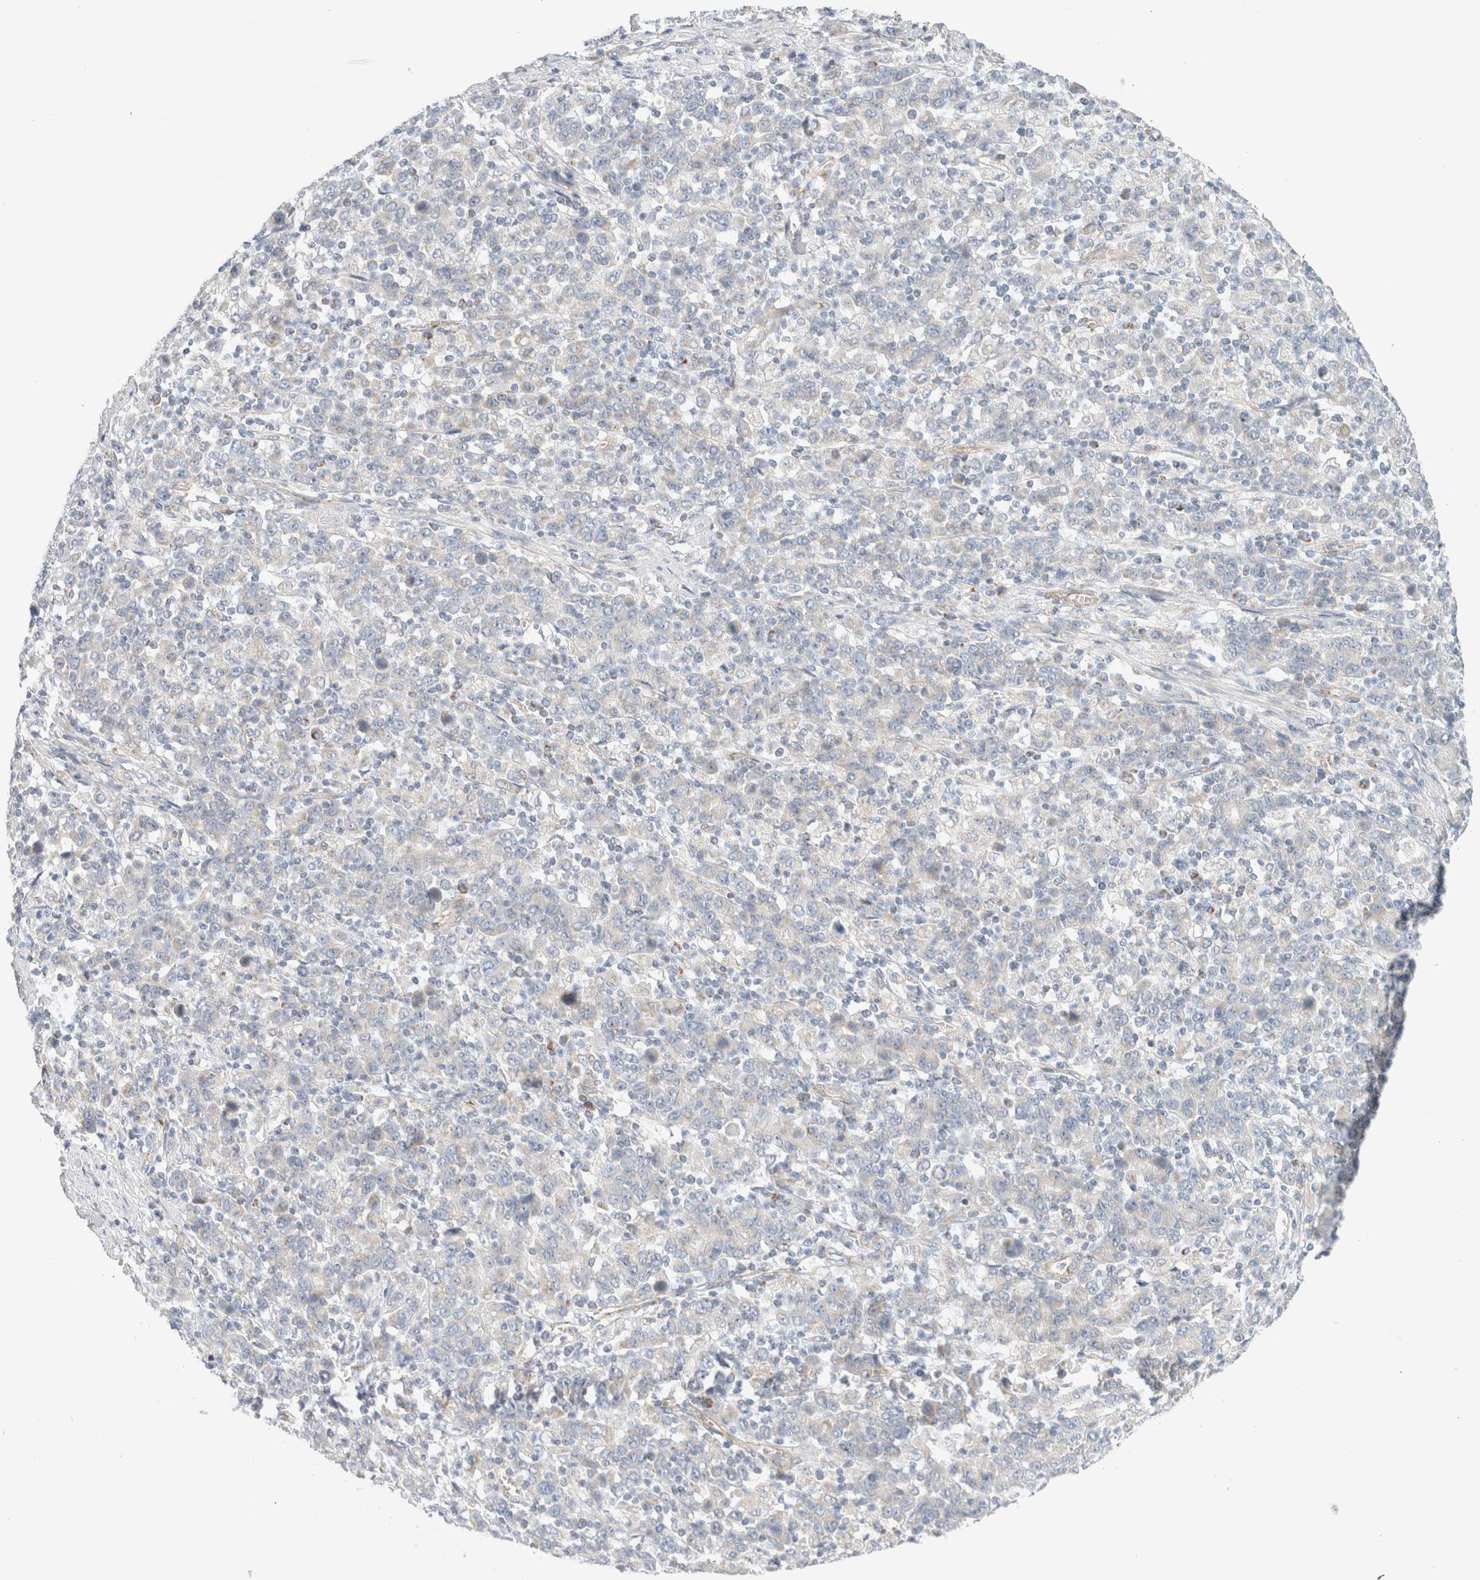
{"staining": {"intensity": "negative", "quantity": "none", "location": "none"}, "tissue": "stomach cancer", "cell_type": "Tumor cells", "image_type": "cancer", "snomed": [{"axis": "morphology", "description": "Adenocarcinoma, NOS"}, {"axis": "topography", "description": "Stomach, upper"}], "caption": "A high-resolution micrograph shows IHC staining of stomach cancer, which displays no significant staining in tumor cells.", "gene": "MRM3", "patient": {"sex": "male", "age": 69}}